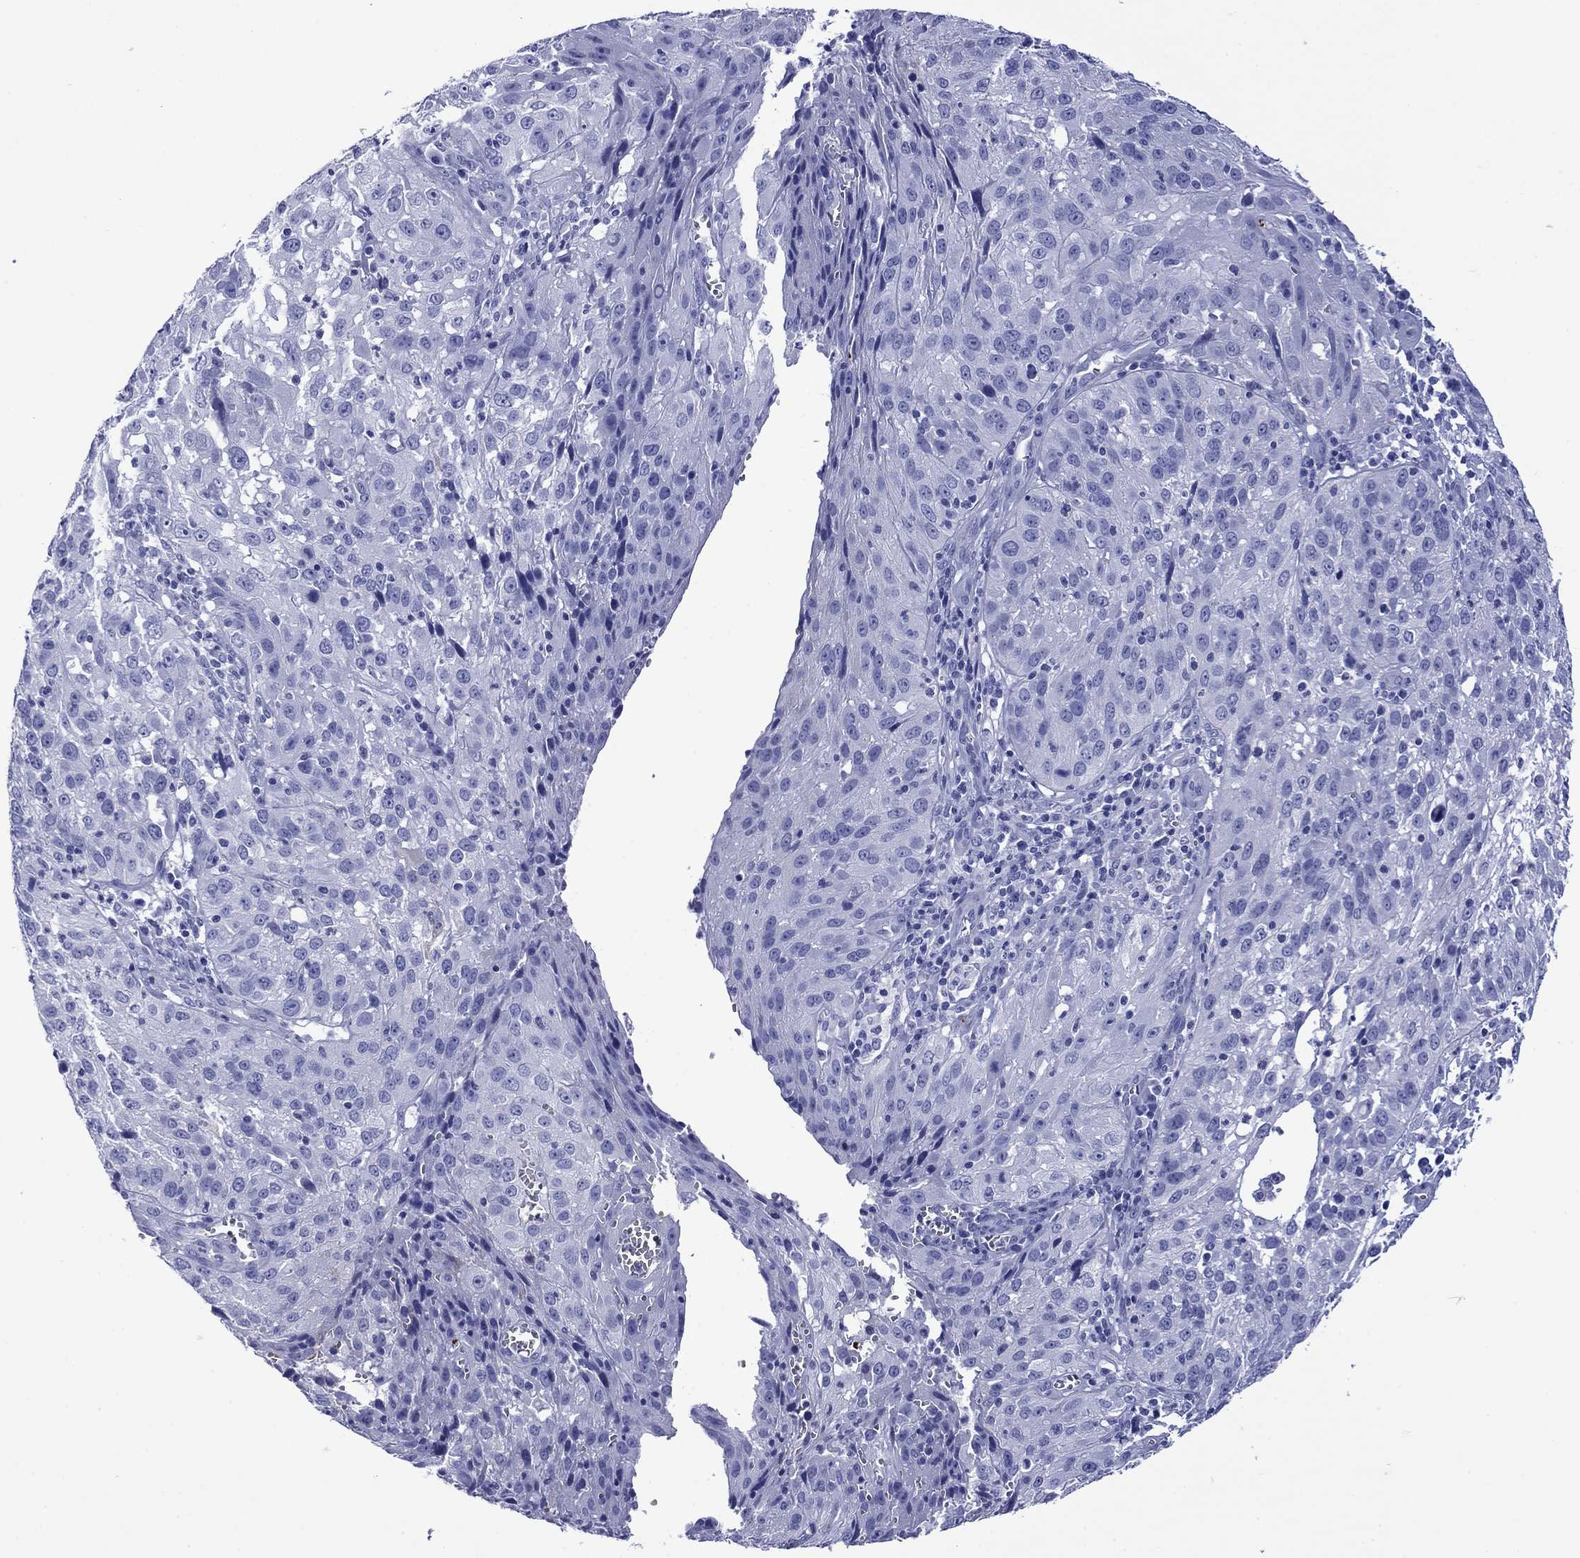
{"staining": {"intensity": "negative", "quantity": "none", "location": "none"}, "tissue": "cervical cancer", "cell_type": "Tumor cells", "image_type": "cancer", "snomed": [{"axis": "morphology", "description": "Squamous cell carcinoma, NOS"}, {"axis": "topography", "description": "Cervix"}], "caption": "Cervical squamous cell carcinoma was stained to show a protein in brown. There is no significant expression in tumor cells. (DAB immunohistochemistry (IHC), high magnification).", "gene": "ROM1", "patient": {"sex": "female", "age": 32}}